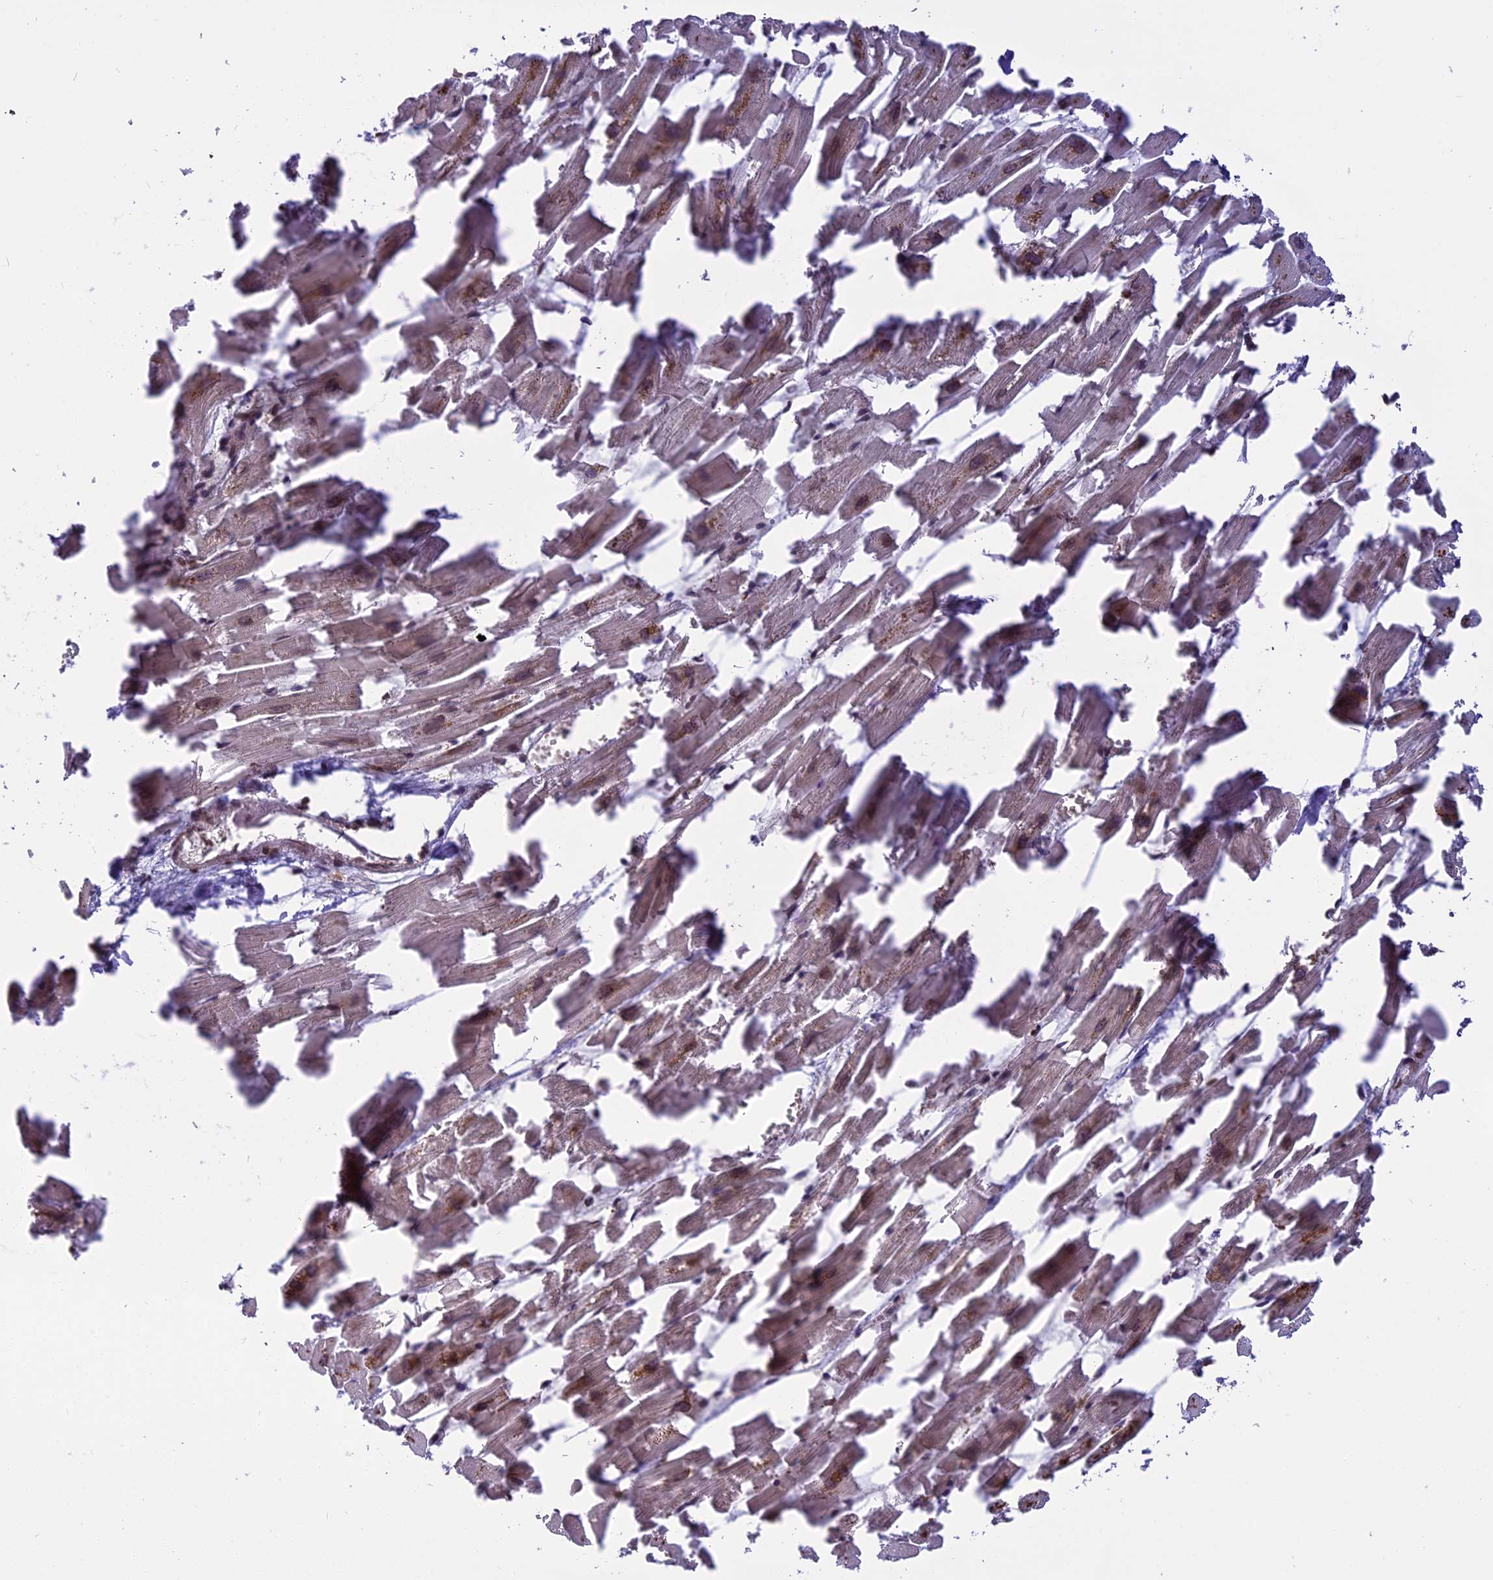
{"staining": {"intensity": "strong", "quantity": "25%-75%", "location": "cytoplasmic/membranous"}, "tissue": "heart muscle", "cell_type": "Cardiomyocytes", "image_type": "normal", "snomed": [{"axis": "morphology", "description": "Normal tissue, NOS"}, {"axis": "topography", "description": "Heart"}], "caption": "Heart muscle stained with DAB IHC shows high levels of strong cytoplasmic/membranous expression in about 25%-75% of cardiomyocytes.", "gene": "CHMP2A", "patient": {"sex": "female", "age": 64}}